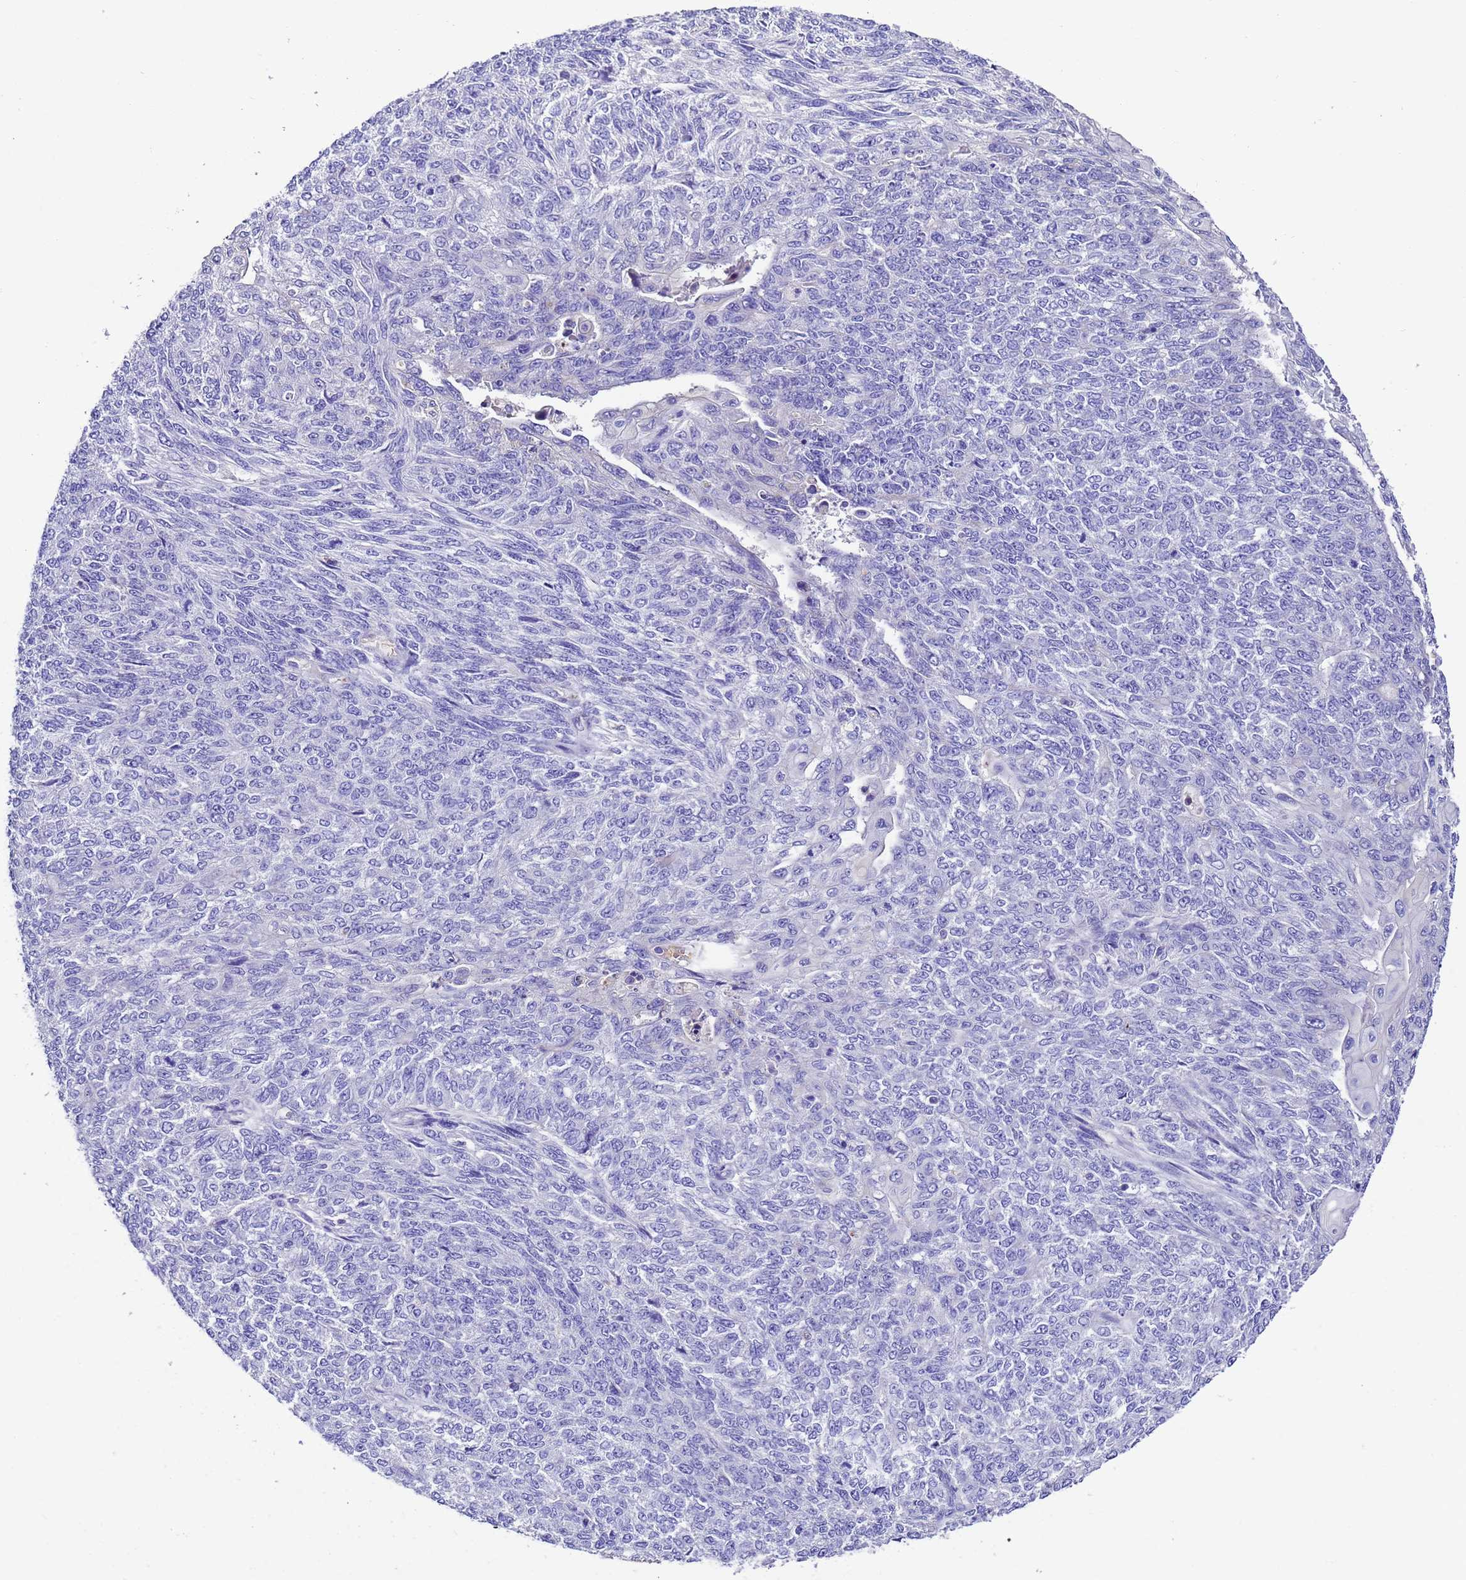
{"staining": {"intensity": "negative", "quantity": "none", "location": "none"}, "tissue": "endometrial cancer", "cell_type": "Tumor cells", "image_type": "cancer", "snomed": [{"axis": "morphology", "description": "Adenocarcinoma, NOS"}, {"axis": "topography", "description": "Endometrium"}], "caption": "DAB immunohistochemical staining of human endometrial cancer (adenocarcinoma) displays no significant staining in tumor cells.", "gene": "UGT2A1", "patient": {"sex": "female", "age": 32}}